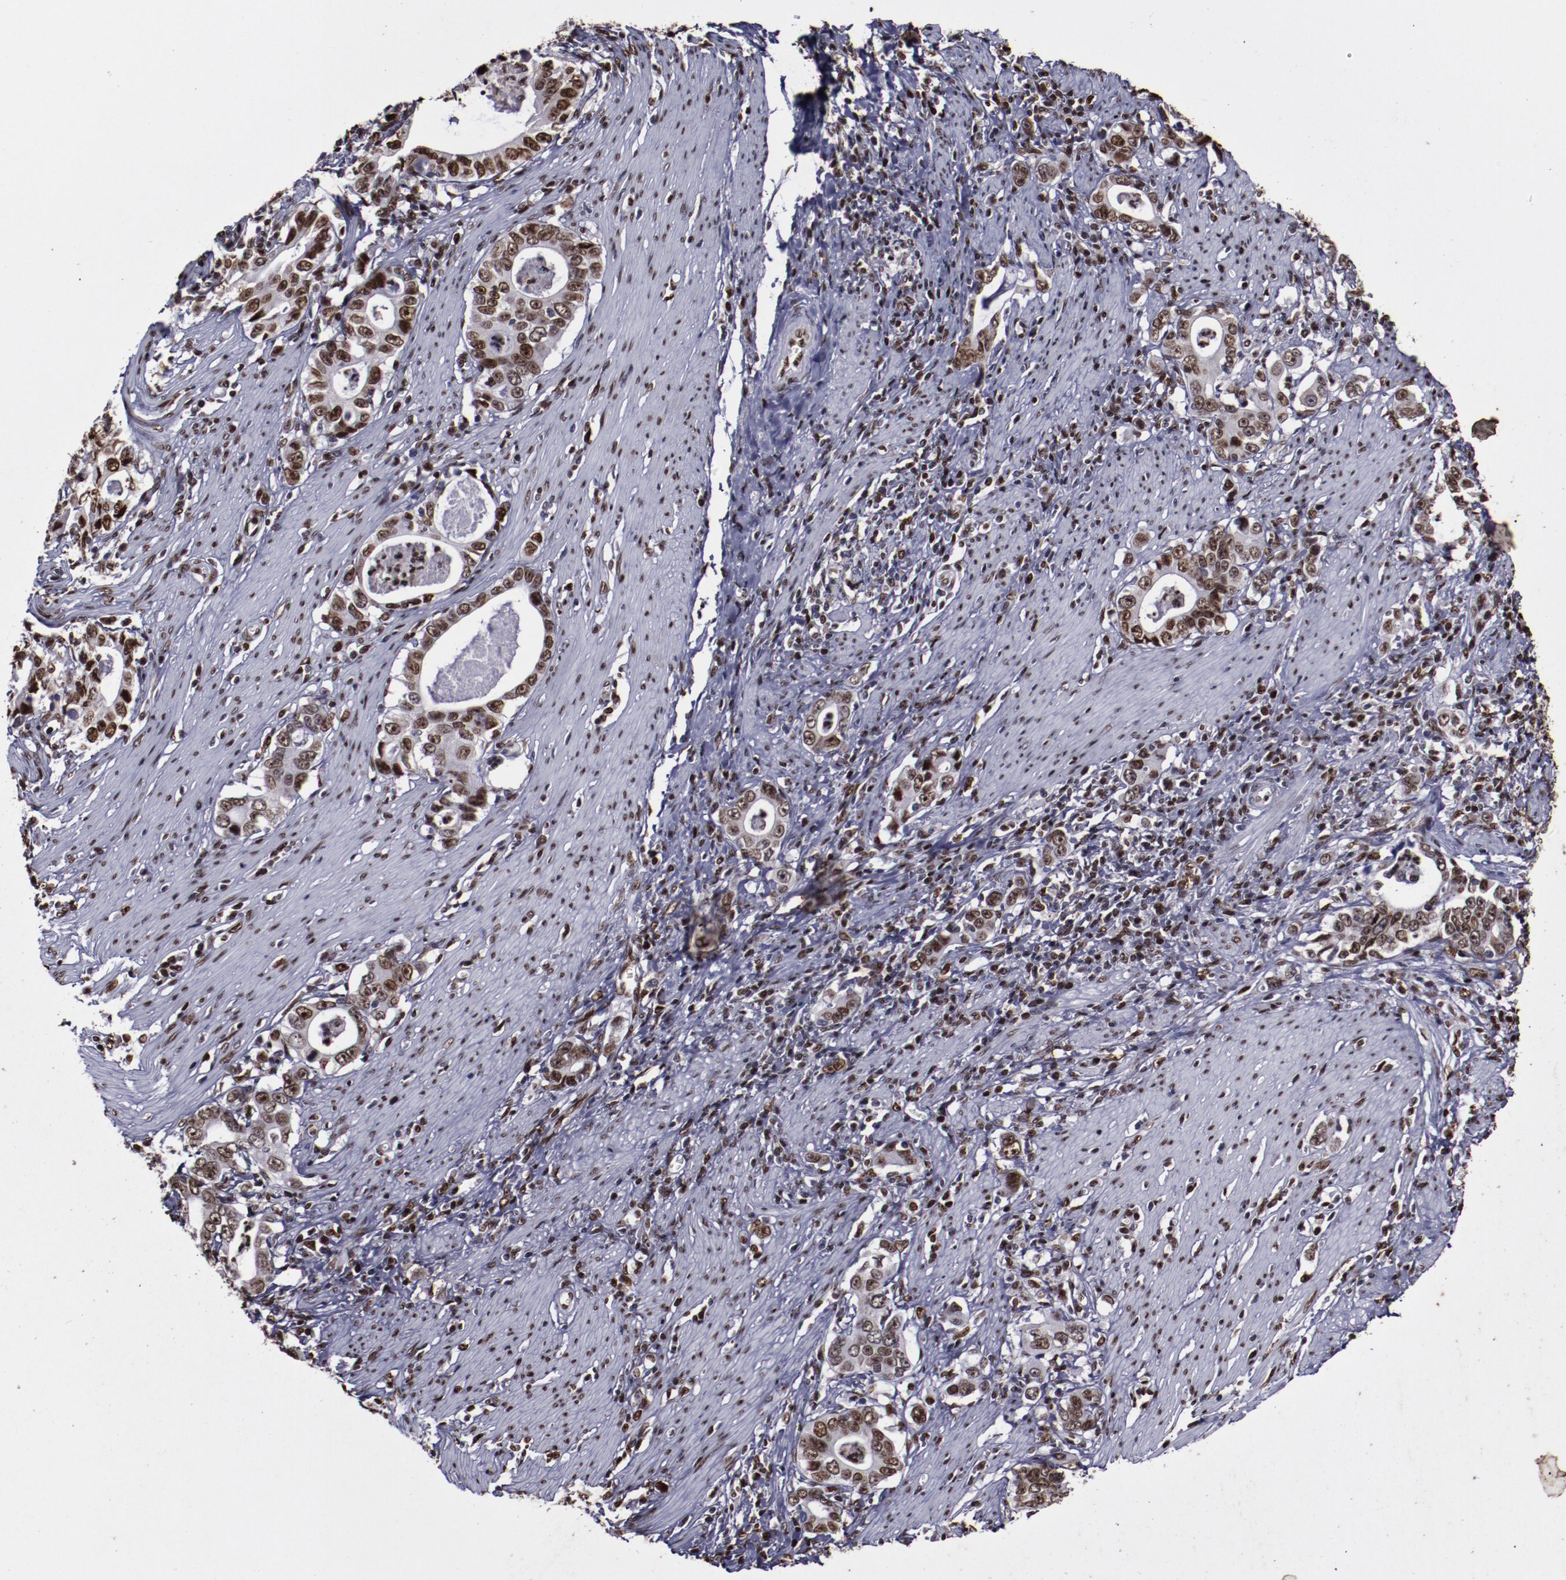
{"staining": {"intensity": "strong", "quantity": ">75%", "location": "nuclear"}, "tissue": "stomach cancer", "cell_type": "Tumor cells", "image_type": "cancer", "snomed": [{"axis": "morphology", "description": "Adenocarcinoma, NOS"}, {"axis": "topography", "description": "Stomach, lower"}], "caption": "The image shows immunohistochemical staining of stomach adenocarcinoma. There is strong nuclear expression is appreciated in approximately >75% of tumor cells.", "gene": "APEX1", "patient": {"sex": "female", "age": 72}}